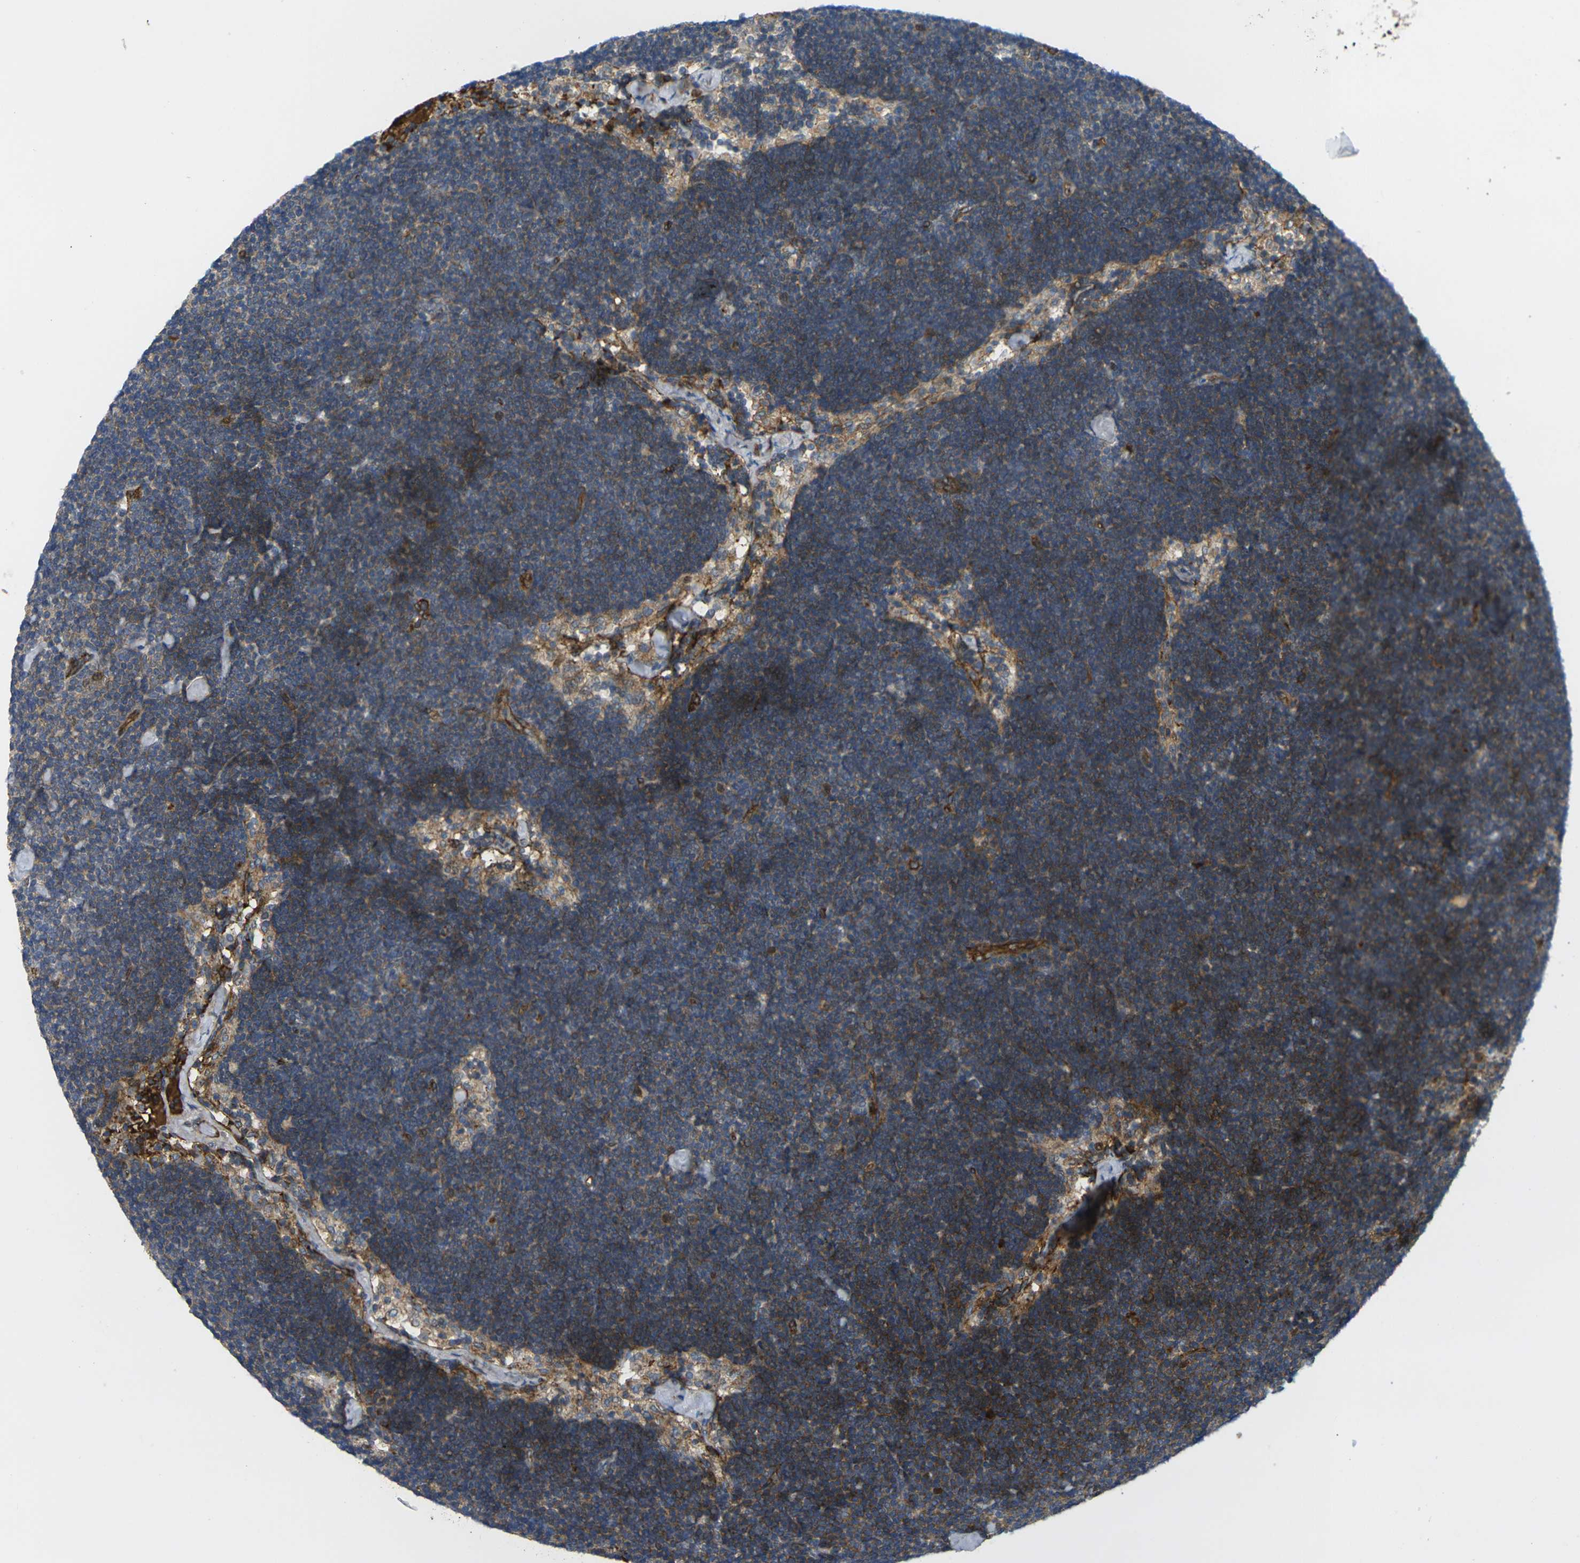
{"staining": {"intensity": "moderate", "quantity": ">75%", "location": "cytoplasmic/membranous"}, "tissue": "lymph node", "cell_type": "Germinal center cells", "image_type": "normal", "snomed": [{"axis": "morphology", "description": "Normal tissue, NOS"}, {"axis": "topography", "description": "Lymph node"}], "caption": "A high-resolution photomicrograph shows immunohistochemistry (IHC) staining of unremarkable lymph node, which reveals moderate cytoplasmic/membranous staining in about >75% of germinal center cells. The protein of interest is shown in brown color, while the nuclei are stained blue.", "gene": "ECE1", "patient": {"sex": "male", "age": 63}}